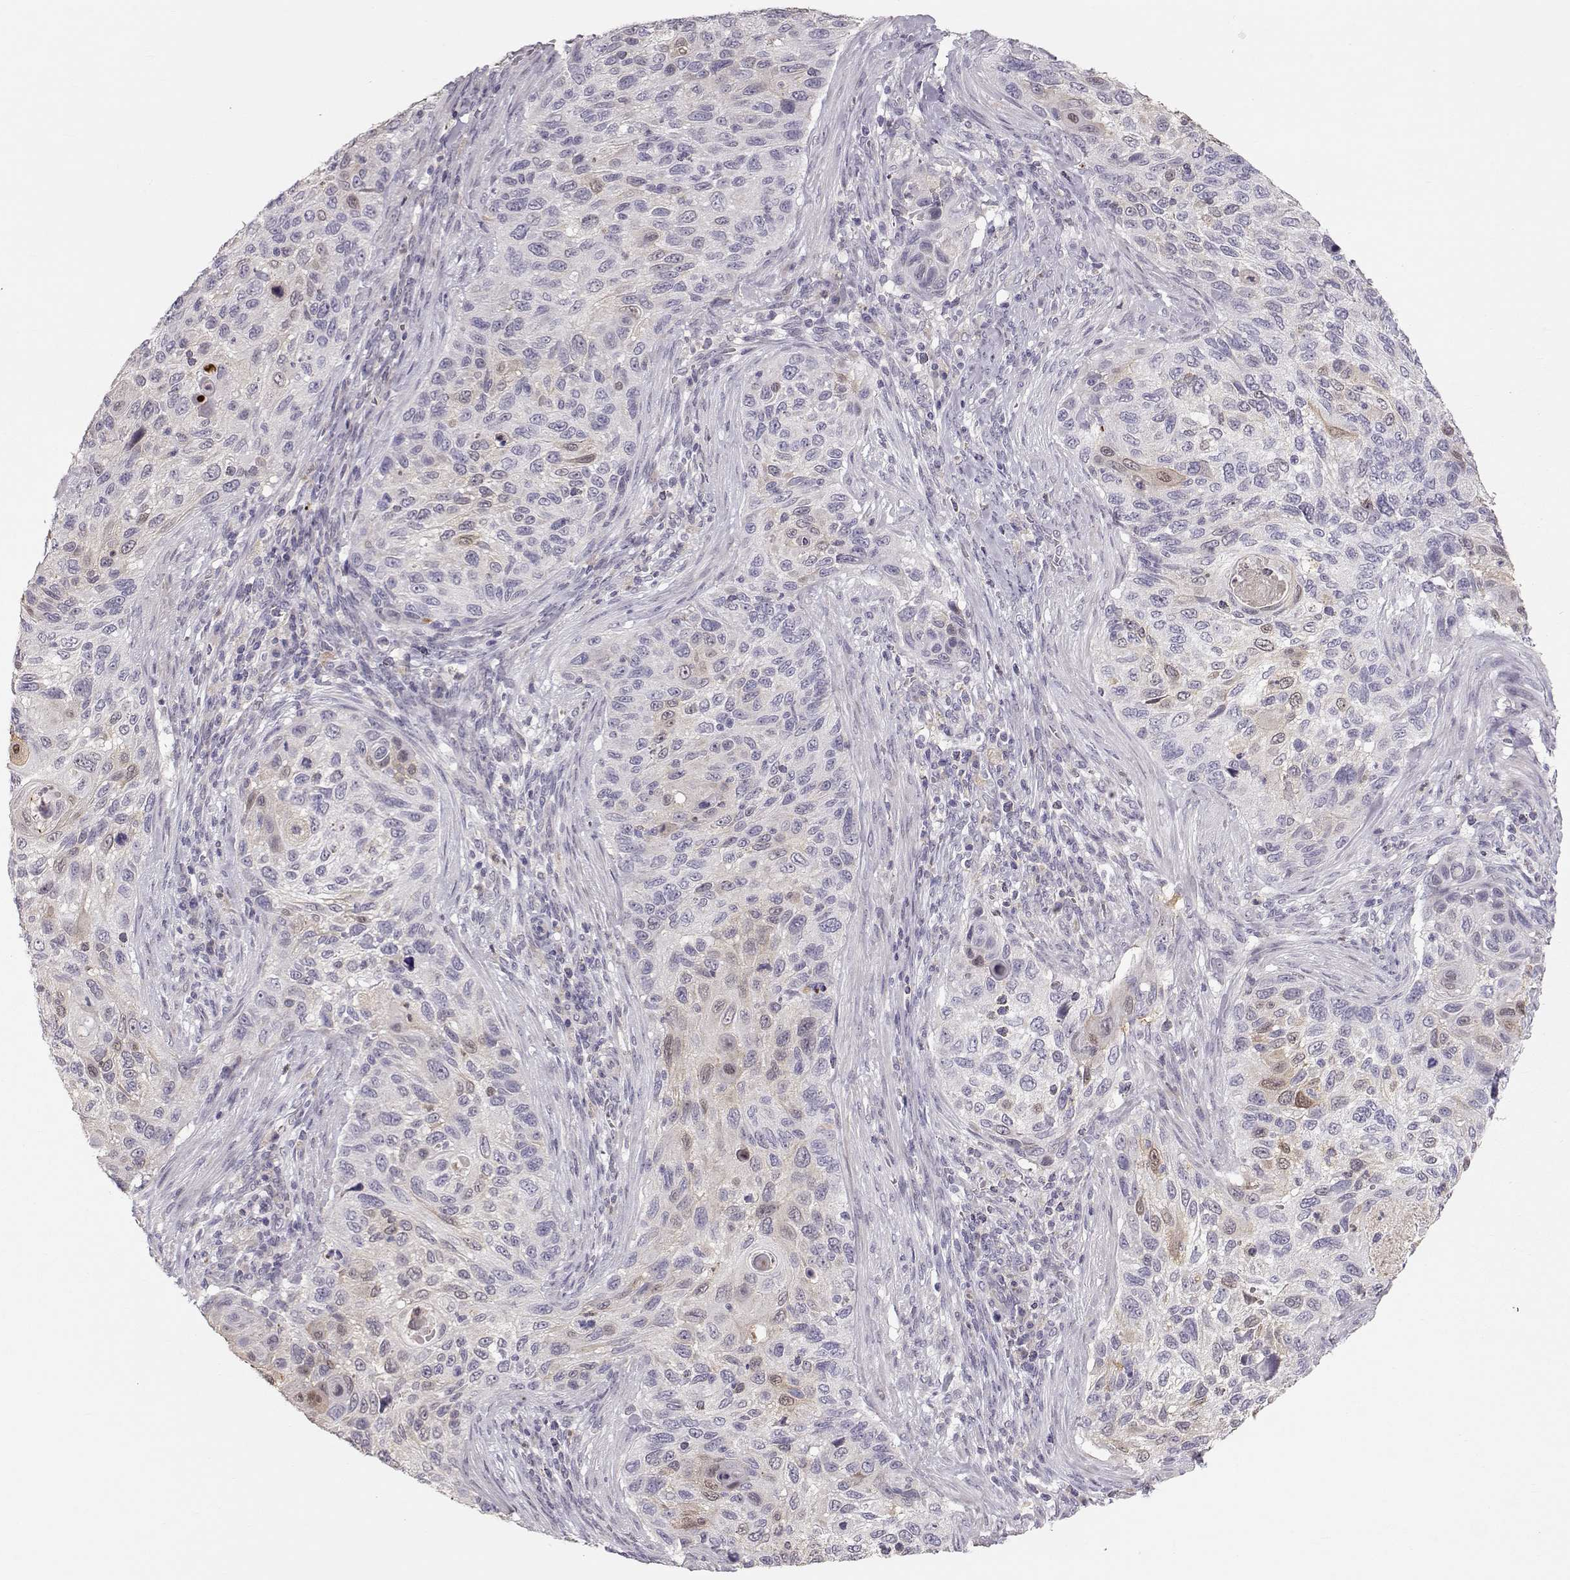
{"staining": {"intensity": "weak", "quantity": "<25%", "location": "cytoplasmic/membranous"}, "tissue": "cervical cancer", "cell_type": "Tumor cells", "image_type": "cancer", "snomed": [{"axis": "morphology", "description": "Squamous cell carcinoma, NOS"}, {"axis": "topography", "description": "Cervix"}], "caption": "Tumor cells are negative for brown protein staining in cervical cancer (squamous cell carcinoma). (DAB (3,3'-diaminobenzidine) immunohistochemistry, high magnification).", "gene": "POU1F1", "patient": {"sex": "female", "age": 70}}